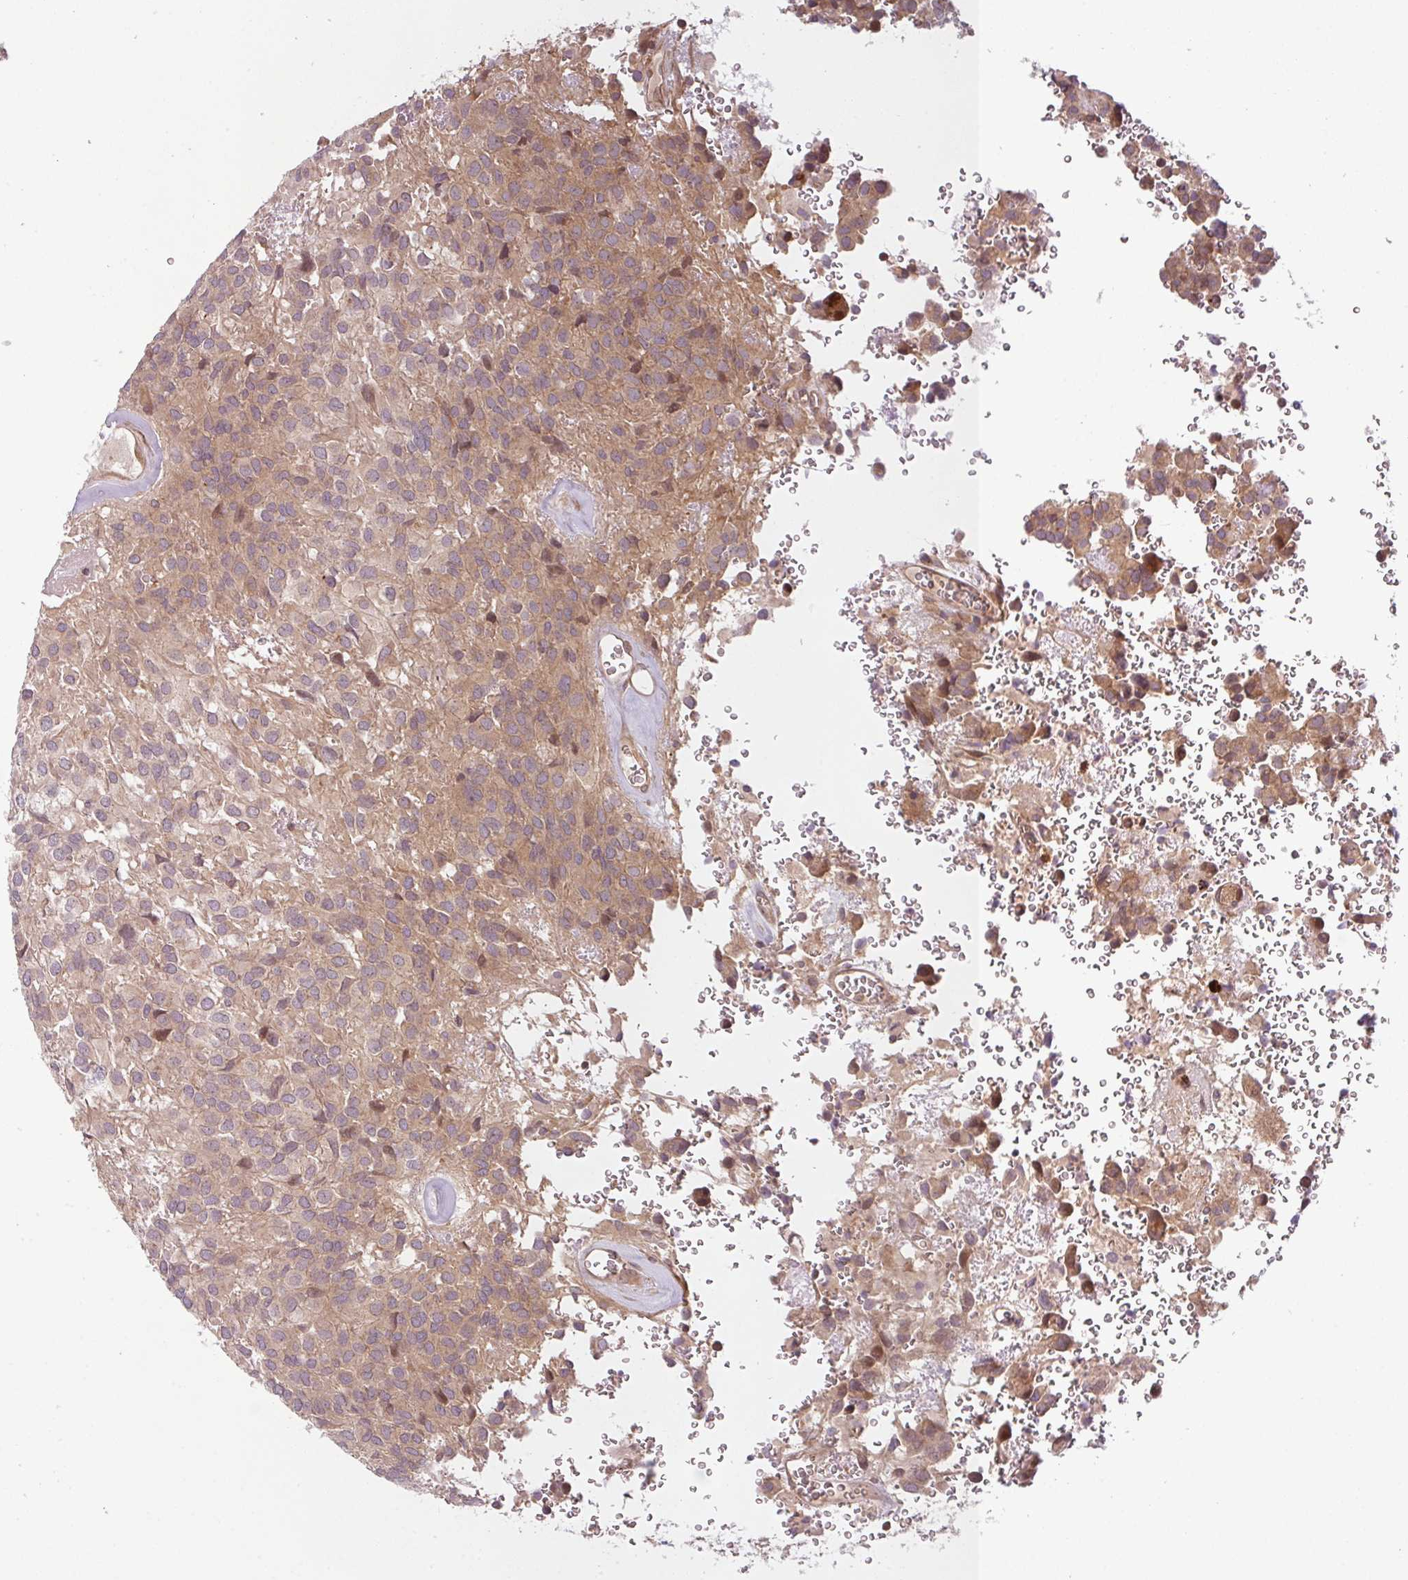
{"staining": {"intensity": "weak", "quantity": "25%-75%", "location": "cytoplasmic/membranous"}, "tissue": "glioma", "cell_type": "Tumor cells", "image_type": "cancer", "snomed": [{"axis": "morphology", "description": "Glioma, malignant, Low grade"}, {"axis": "topography", "description": "Brain"}], "caption": "Brown immunohistochemical staining in glioma reveals weak cytoplasmic/membranous staining in about 25%-75% of tumor cells.", "gene": "RNF31", "patient": {"sex": "male", "age": 56}}